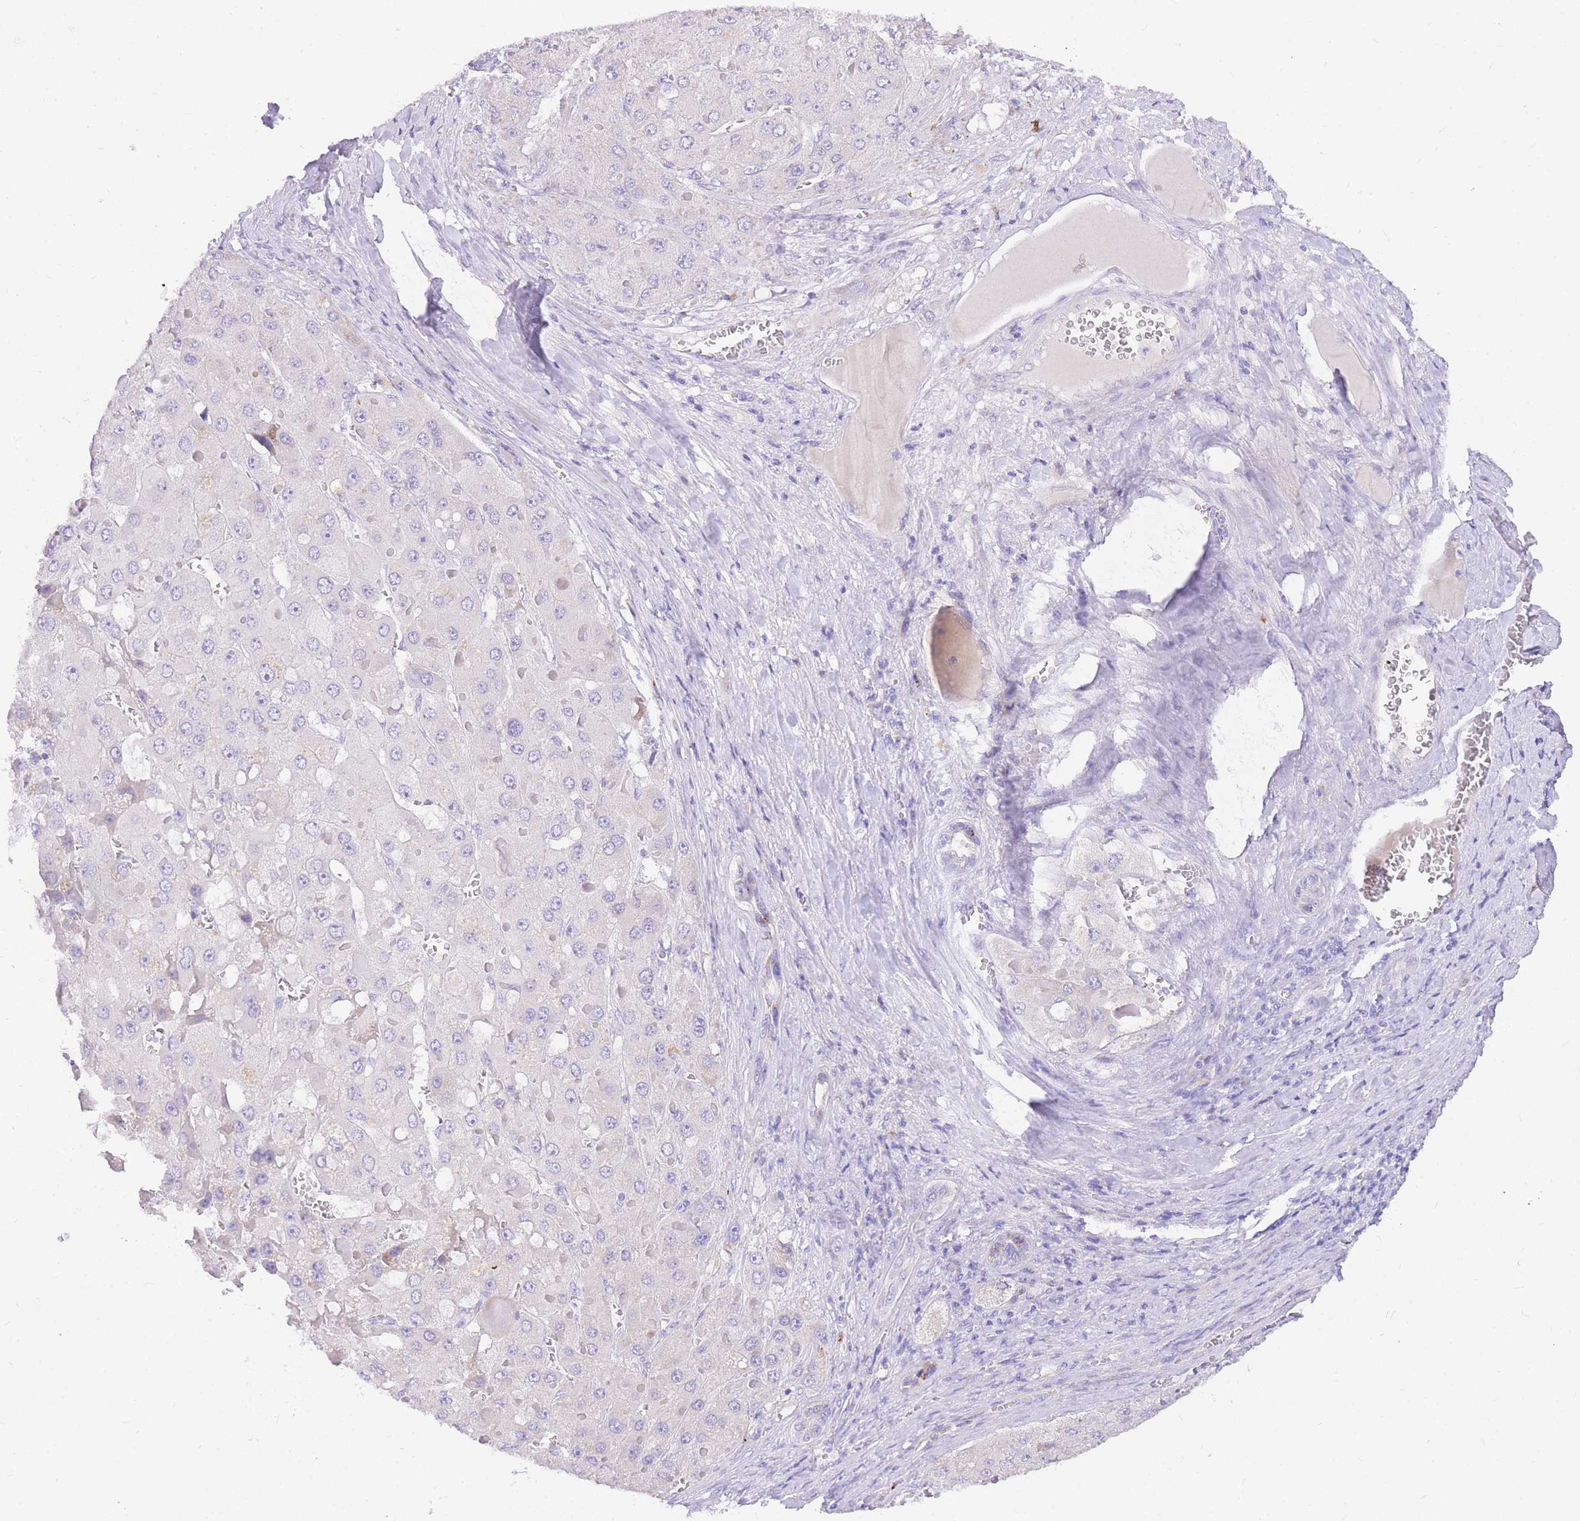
{"staining": {"intensity": "negative", "quantity": "none", "location": "none"}, "tissue": "liver cancer", "cell_type": "Tumor cells", "image_type": "cancer", "snomed": [{"axis": "morphology", "description": "Carcinoma, Hepatocellular, NOS"}, {"axis": "topography", "description": "Liver"}], "caption": "High magnification brightfield microscopy of liver cancer stained with DAB (brown) and counterstained with hematoxylin (blue): tumor cells show no significant positivity.", "gene": "UPK1A", "patient": {"sex": "female", "age": 73}}